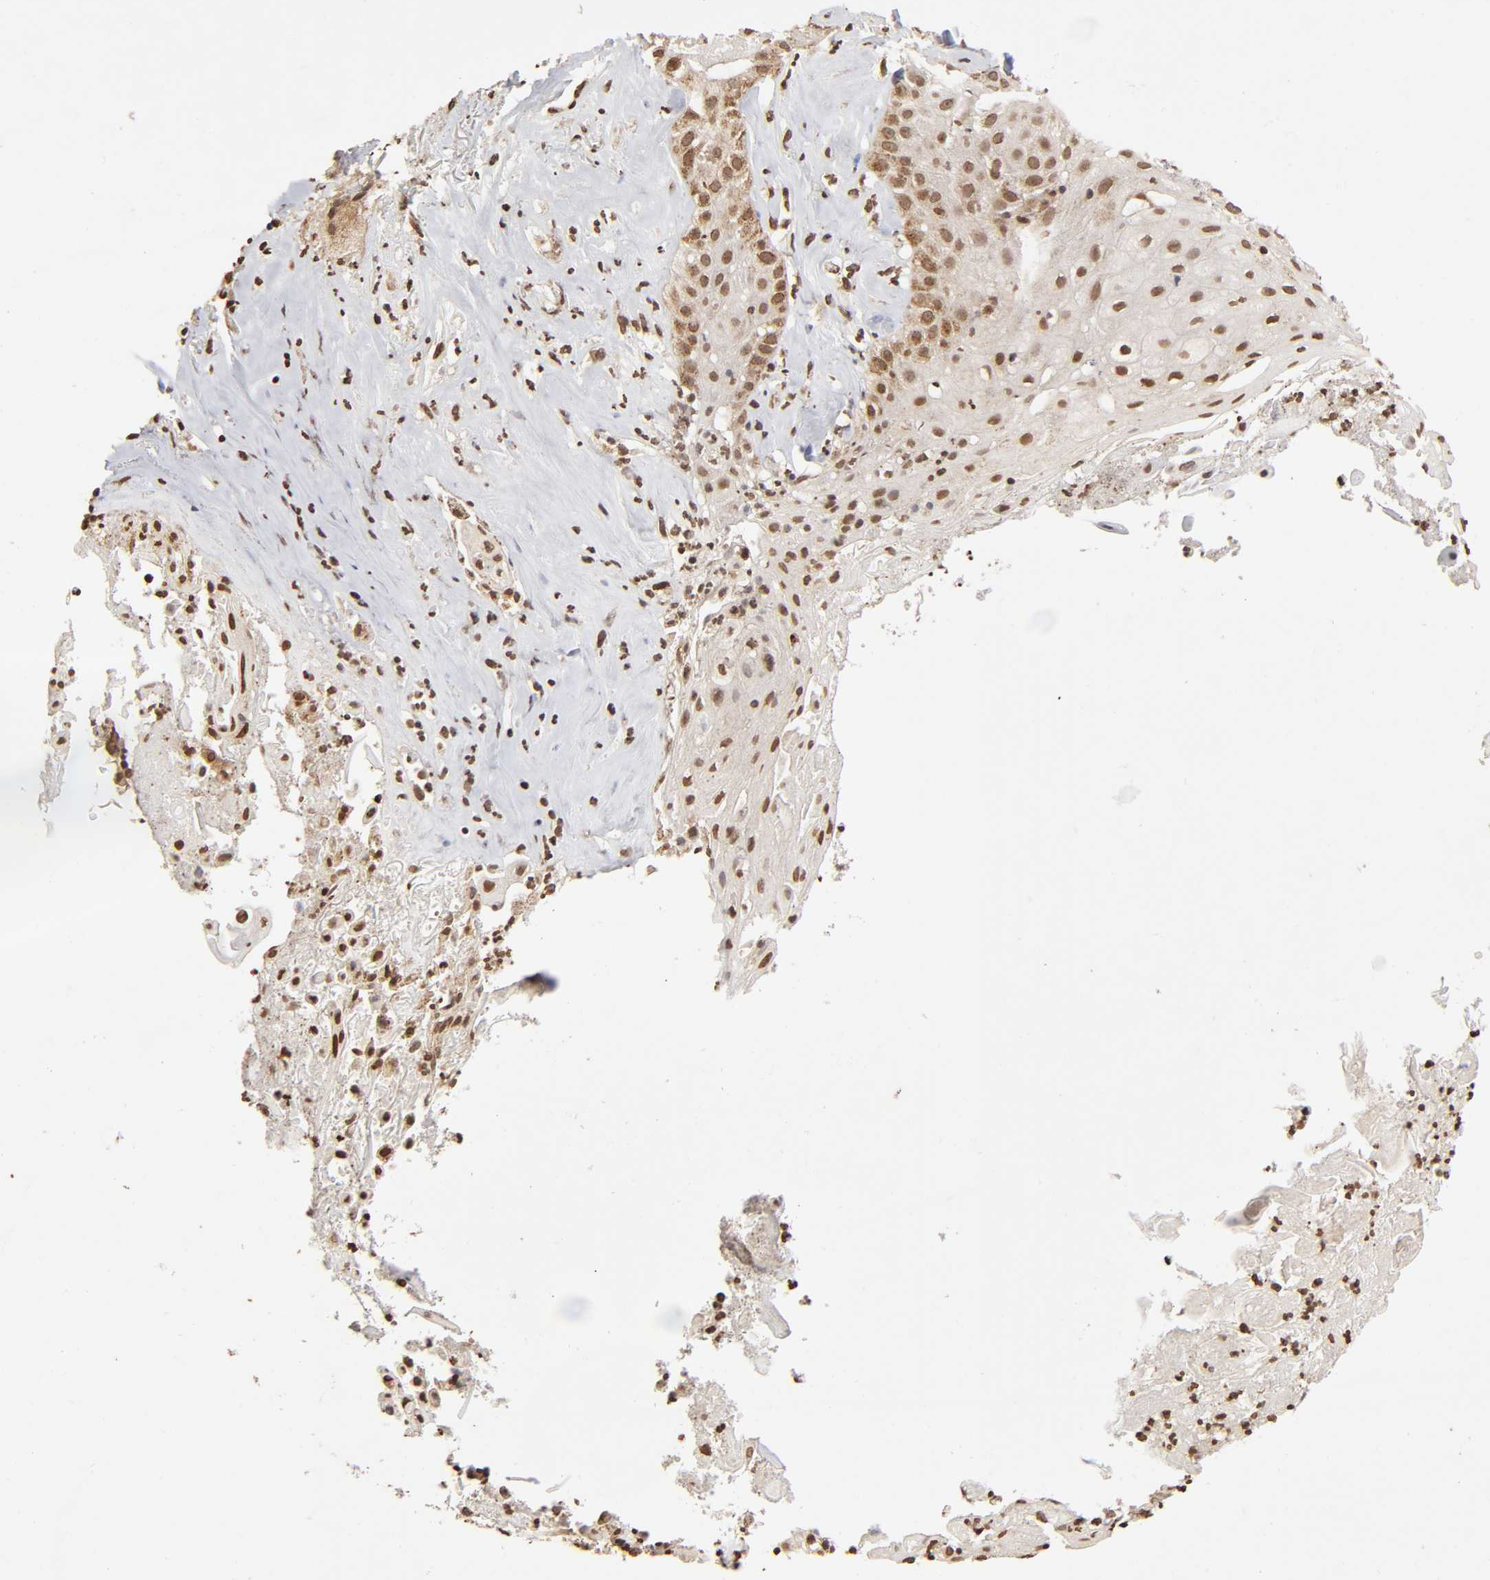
{"staining": {"intensity": "moderate", "quantity": ">75%", "location": "nuclear"}, "tissue": "skin cancer", "cell_type": "Tumor cells", "image_type": "cancer", "snomed": [{"axis": "morphology", "description": "Squamous cell carcinoma, NOS"}, {"axis": "topography", "description": "Skin"}], "caption": "DAB immunohistochemical staining of skin cancer (squamous cell carcinoma) exhibits moderate nuclear protein staining in about >75% of tumor cells. Nuclei are stained in blue.", "gene": "MLLT6", "patient": {"sex": "male", "age": 65}}